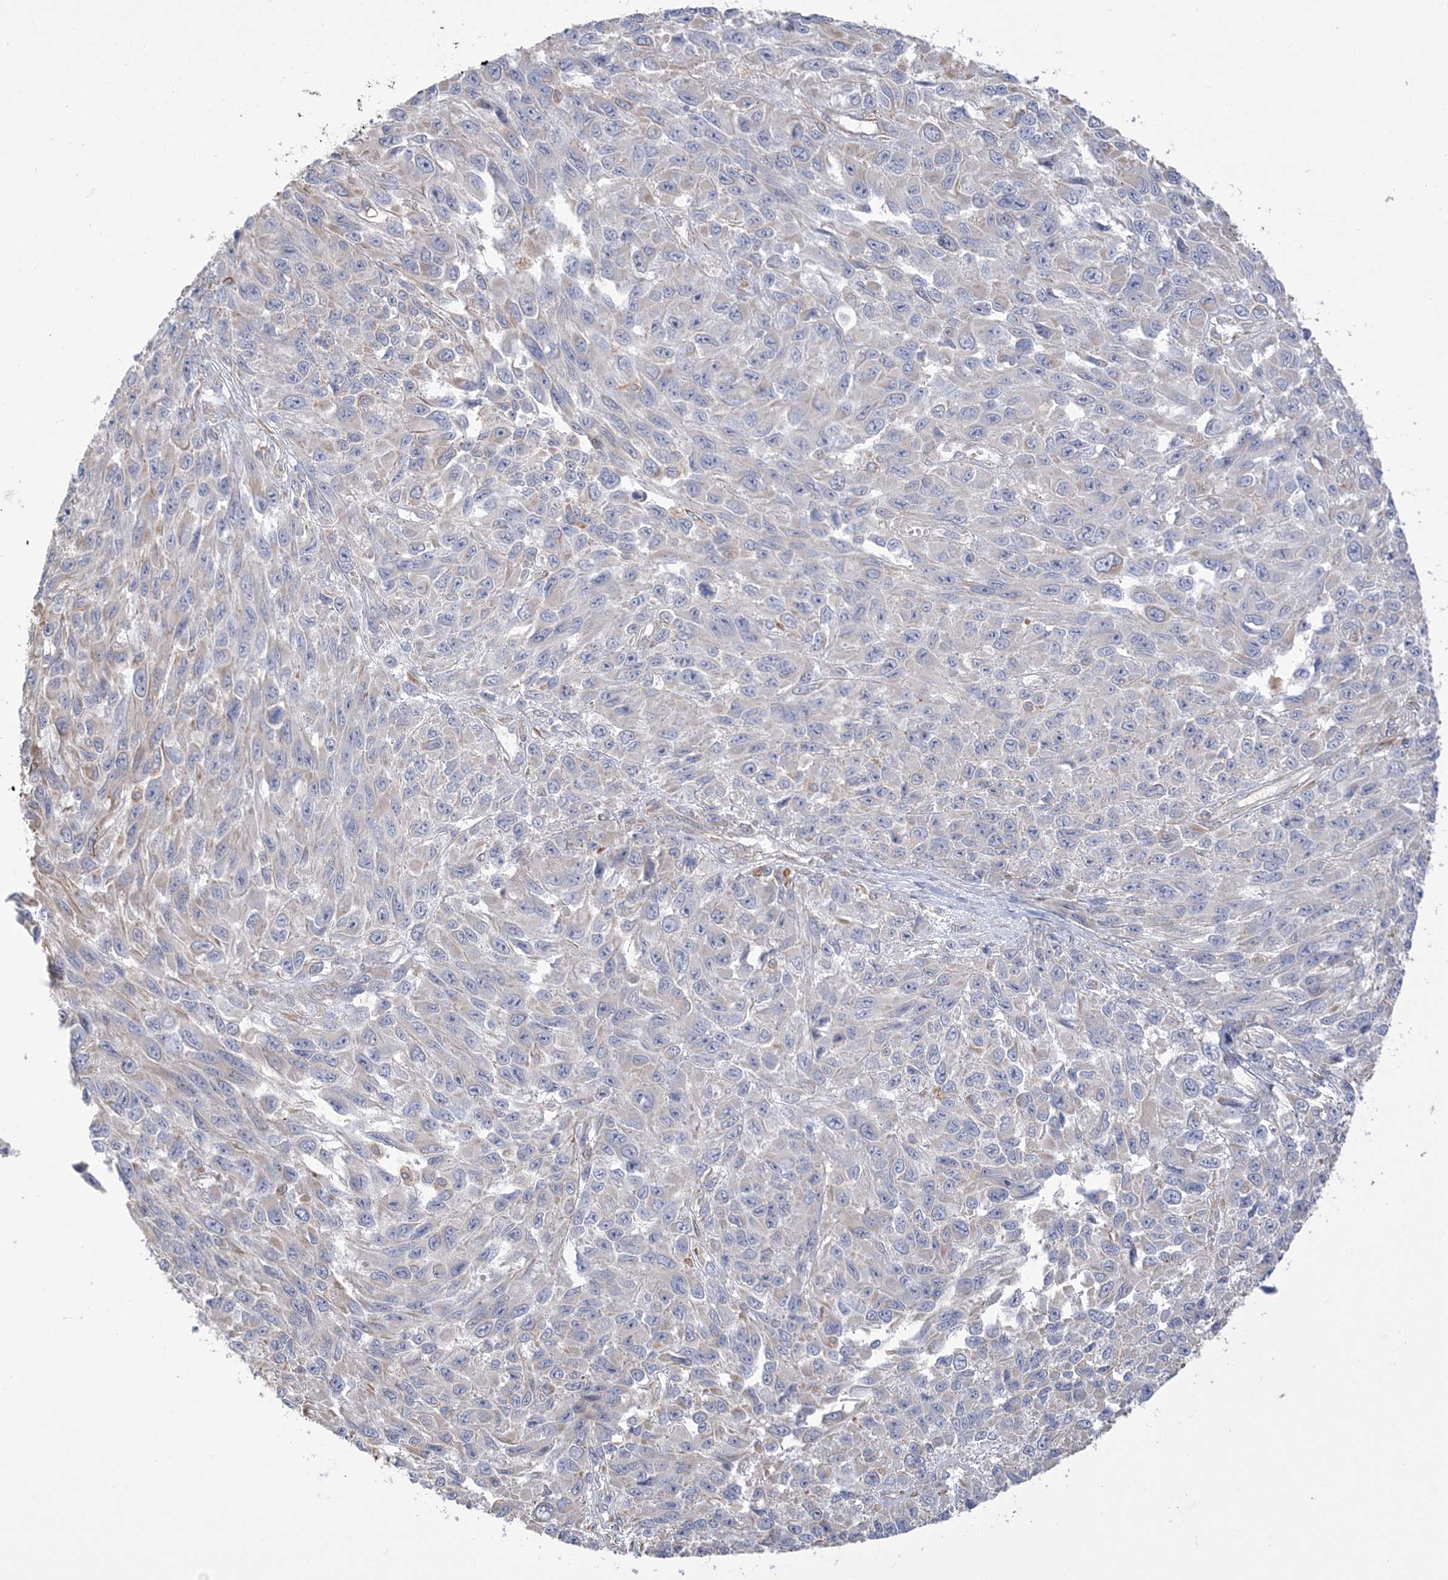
{"staining": {"intensity": "negative", "quantity": "none", "location": "none"}, "tissue": "melanoma", "cell_type": "Tumor cells", "image_type": "cancer", "snomed": [{"axis": "morphology", "description": "Malignant melanoma, NOS"}, {"axis": "topography", "description": "Skin"}], "caption": "The micrograph exhibits no significant staining in tumor cells of melanoma. (Immunohistochemistry (ihc), brightfield microscopy, high magnification).", "gene": "ZNF821", "patient": {"sex": "female", "age": 96}}